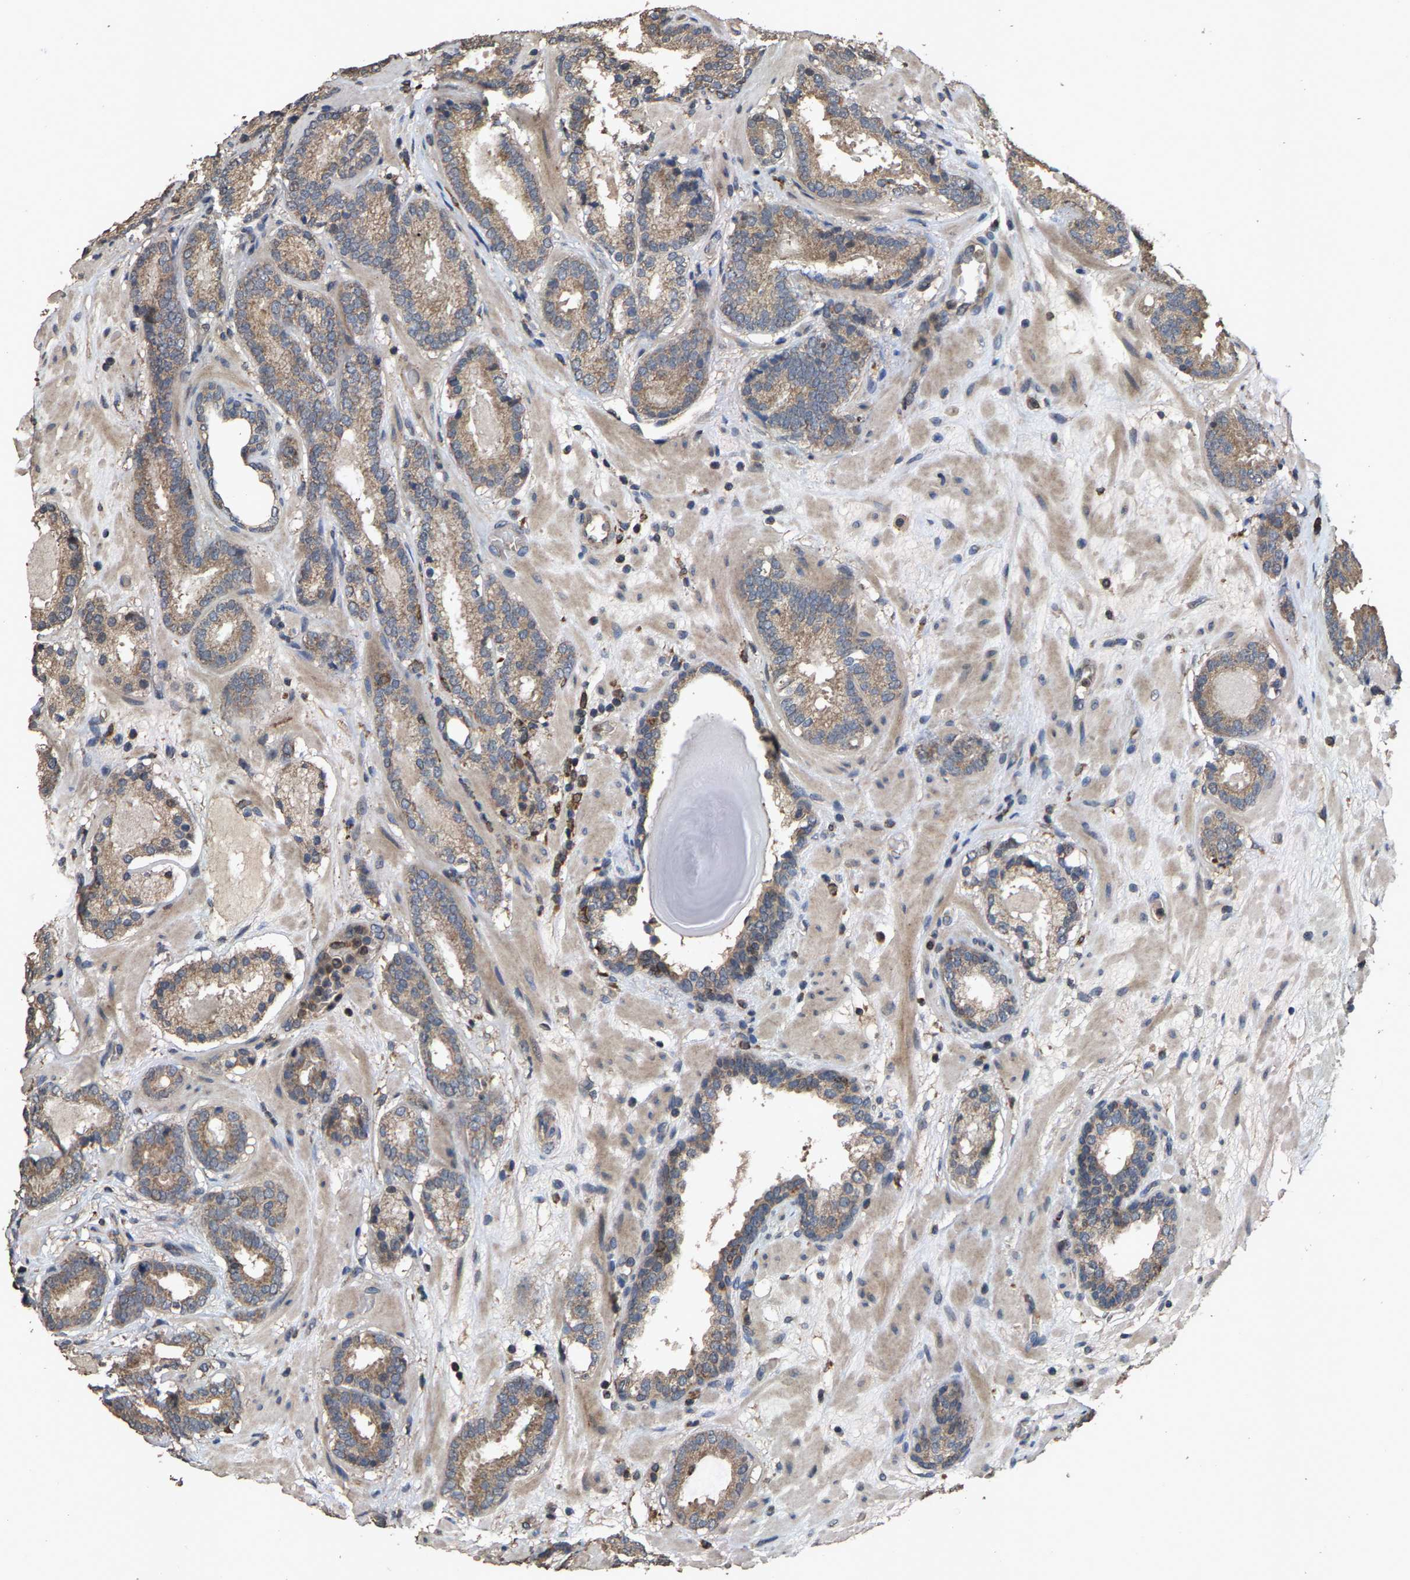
{"staining": {"intensity": "weak", "quantity": "25%-75%", "location": "cytoplasmic/membranous"}, "tissue": "prostate cancer", "cell_type": "Tumor cells", "image_type": "cancer", "snomed": [{"axis": "morphology", "description": "Adenocarcinoma, Low grade"}, {"axis": "topography", "description": "Prostate"}], "caption": "Human adenocarcinoma (low-grade) (prostate) stained for a protein (brown) demonstrates weak cytoplasmic/membranous positive staining in about 25%-75% of tumor cells.", "gene": "TDRKH", "patient": {"sex": "male", "age": 69}}